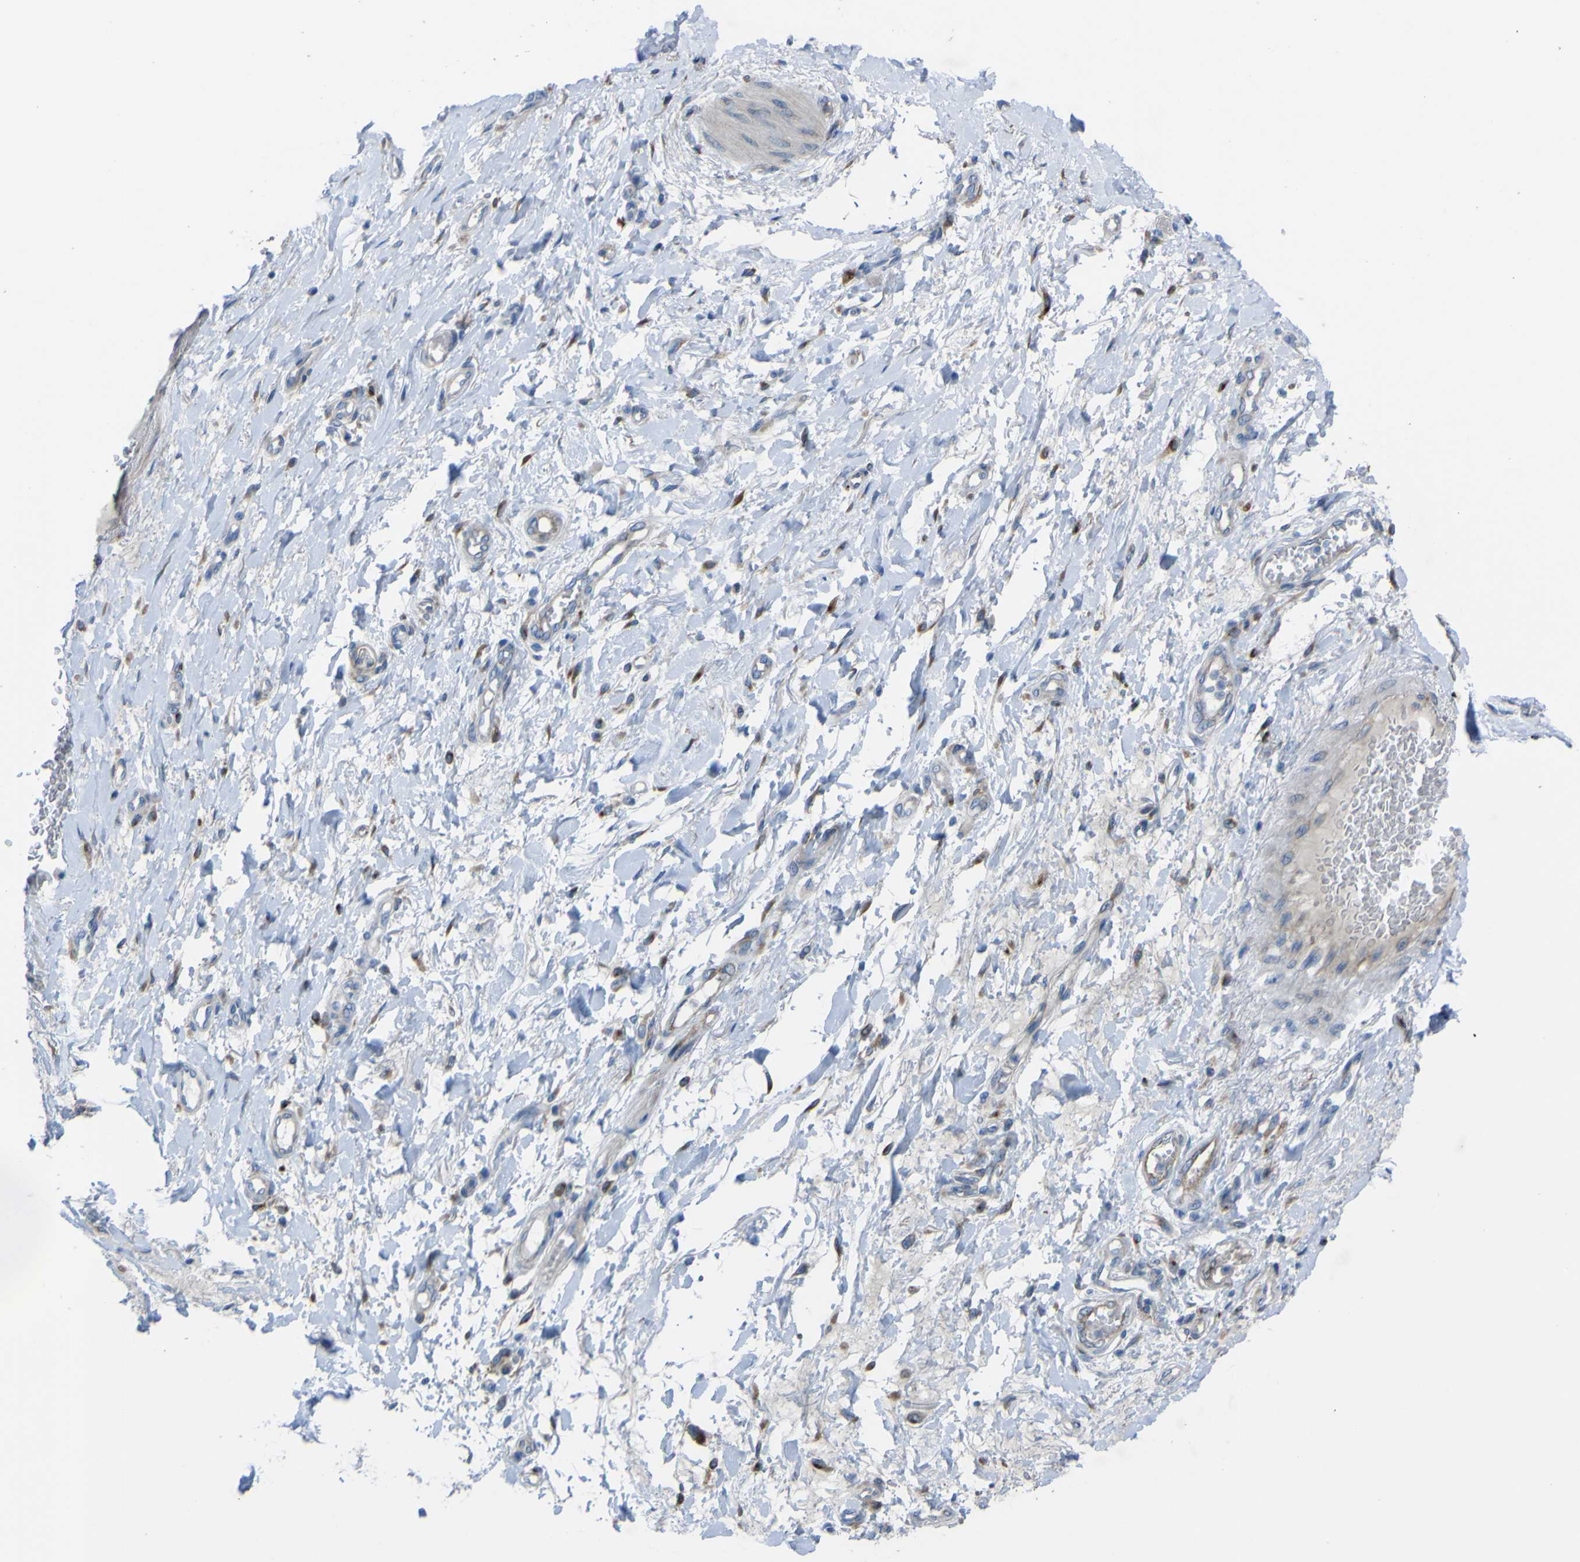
{"staining": {"intensity": "moderate", "quantity": "<25%", "location": "cytoplasmic/membranous"}, "tissue": "adipose tissue", "cell_type": "Adipocytes", "image_type": "normal", "snomed": [{"axis": "morphology", "description": "Normal tissue, NOS"}, {"axis": "morphology", "description": "Adenocarcinoma, NOS"}, {"axis": "topography", "description": "Esophagus"}], "caption": "Brown immunohistochemical staining in unremarkable adipose tissue displays moderate cytoplasmic/membranous positivity in about <25% of adipocytes.", "gene": "CST3", "patient": {"sex": "male", "age": 62}}